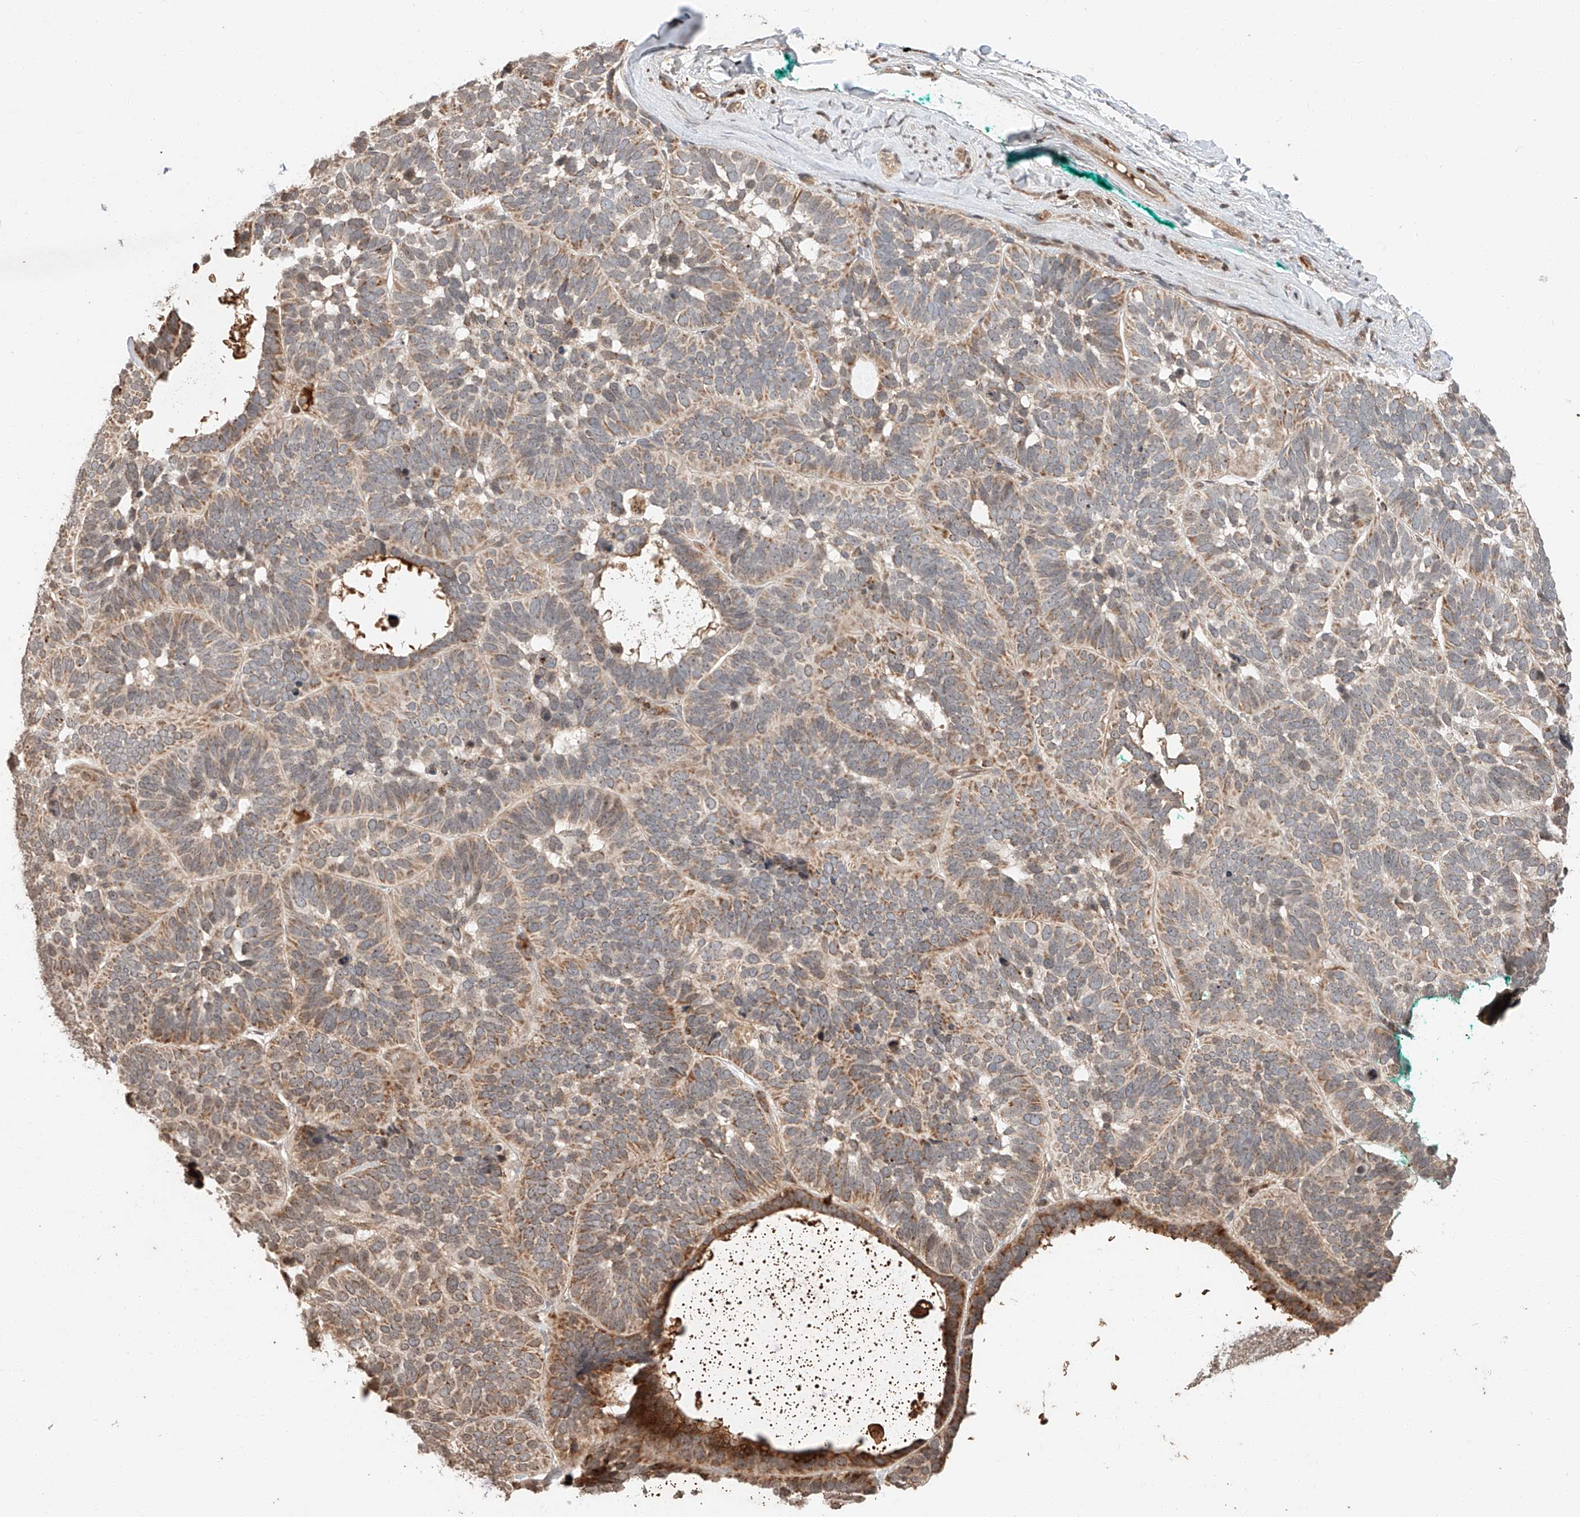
{"staining": {"intensity": "moderate", "quantity": "25%-75%", "location": "cytoplasmic/membranous"}, "tissue": "skin cancer", "cell_type": "Tumor cells", "image_type": "cancer", "snomed": [{"axis": "morphology", "description": "Basal cell carcinoma"}, {"axis": "topography", "description": "Skin"}], "caption": "Brown immunohistochemical staining in human skin cancer (basal cell carcinoma) displays moderate cytoplasmic/membranous positivity in approximately 25%-75% of tumor cells.", "gene": "ARHGAP33", "patient": {"sex": "male", "age": 62}}